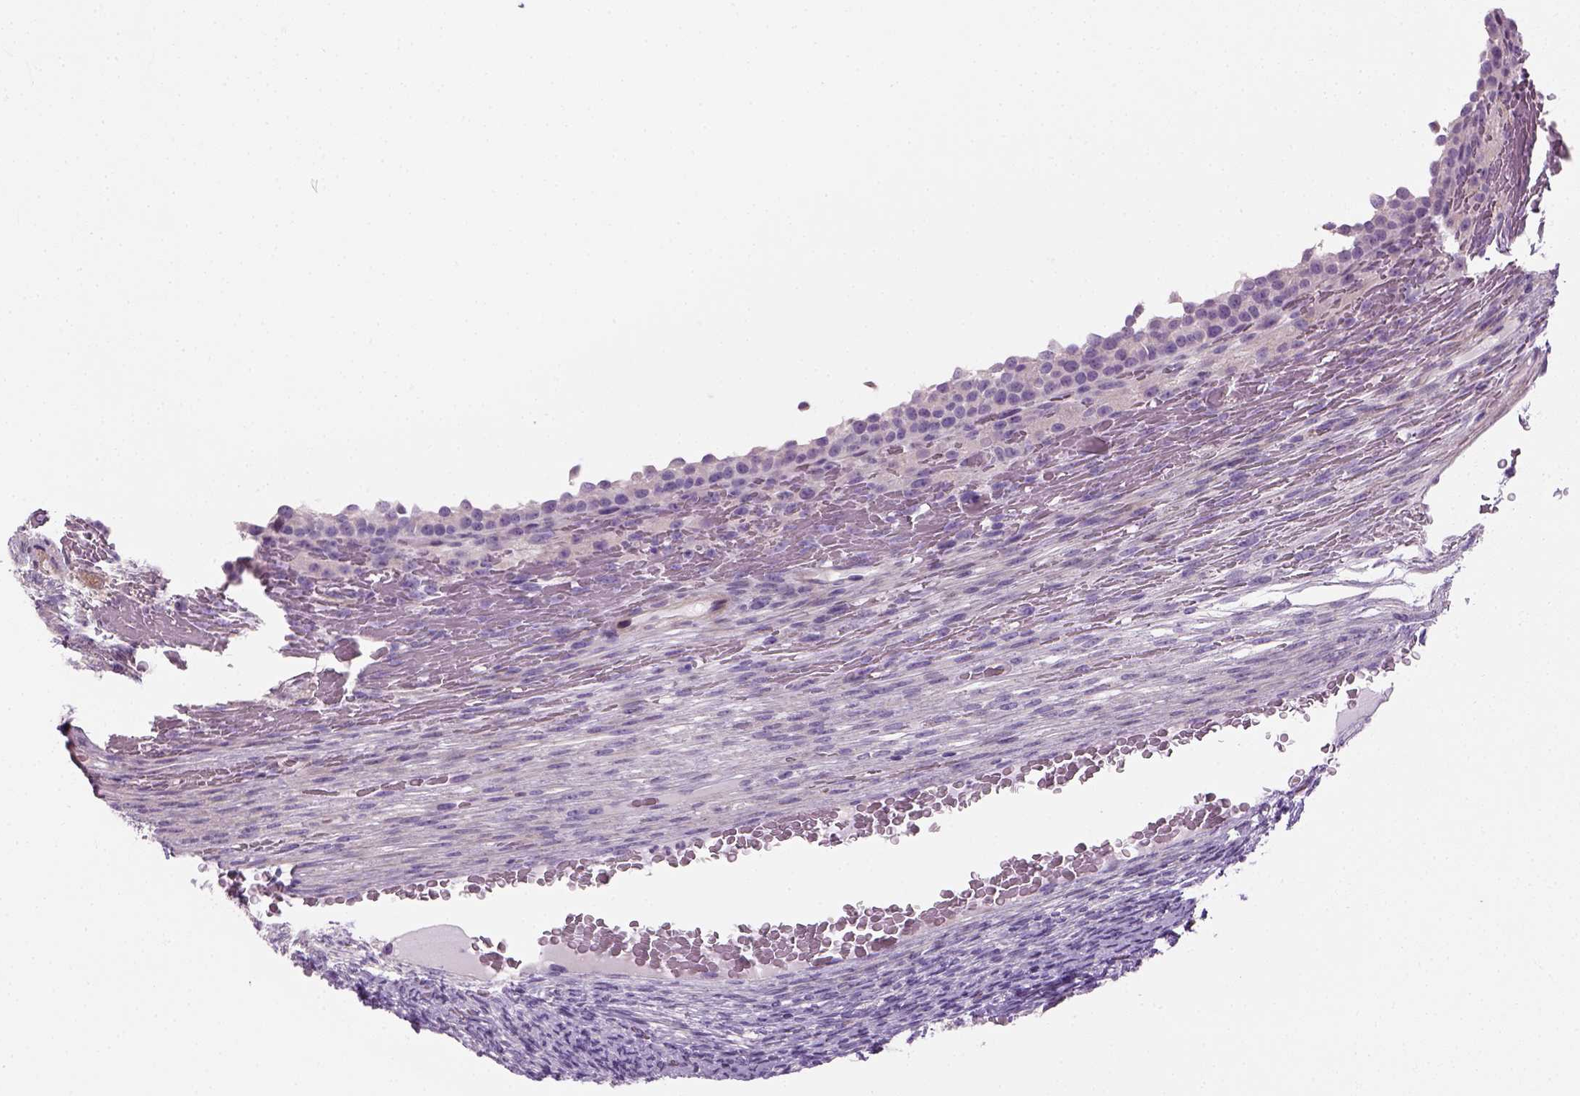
{"staining": {"intensity": "negative", "quantity": "none", "location": "none"}, "tissue": "ovary", "cell_type": "Follicle cells", "image_type": "normal", "snomed": [{"axis": "morphology", "description": "Normal tissue, NOS"}, {"axis": "topography", "description": "Ovary"}], "caption": "IHC image of unremarkable ovary: human ovary stained with DAB (3,3'-diaminobenzidine) demonstrates no significant protein positivity in follicle cells. (DAB (3,3'-diaminobenzidine) immunohistochemistry, high magnification).", "gene": "ELOVL3", "patient": {"sex": "female", "age": 34}}